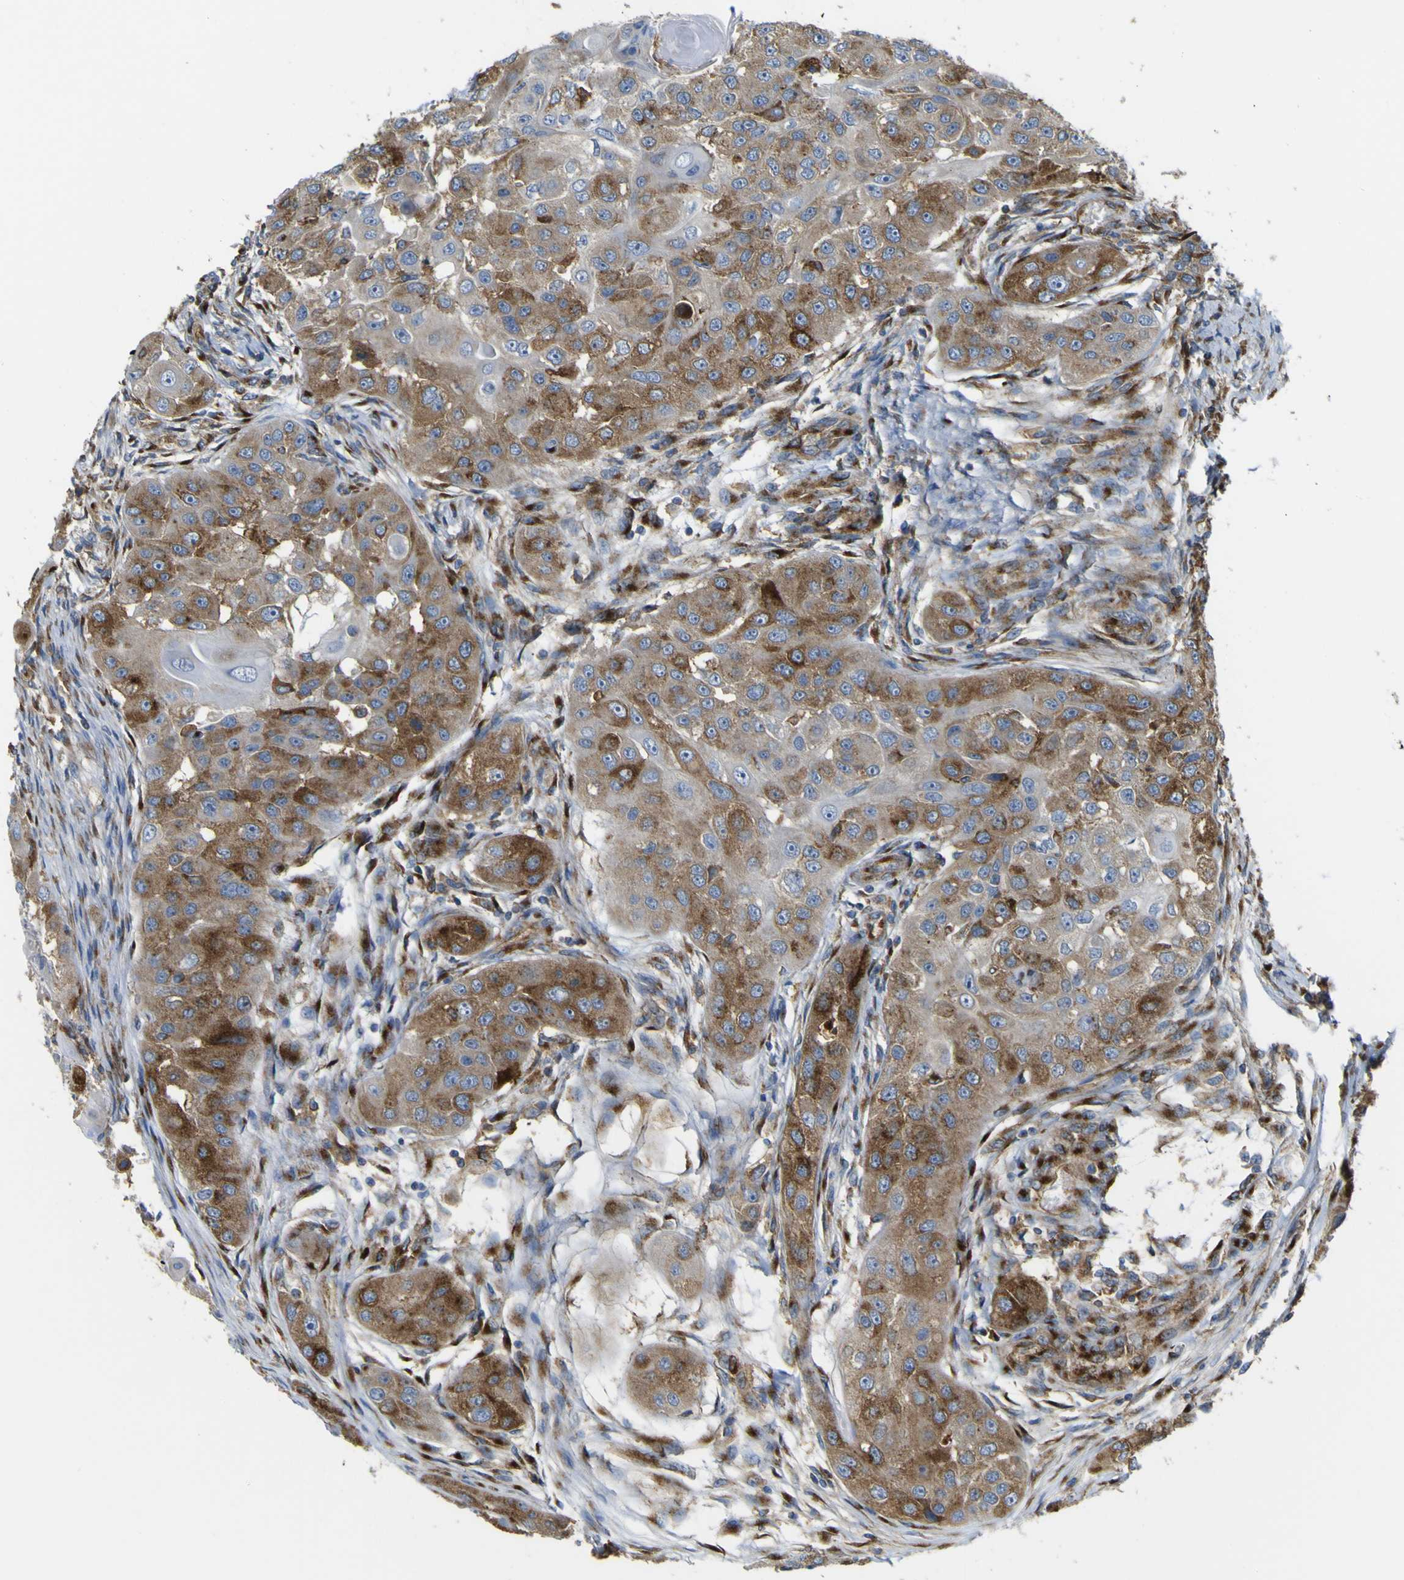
{"staining": {"intensity": "moderate", "quantity": ">75%", "location": "cytoplasmic/membranous"}, "tissue": "head and neck cancer", "cell_type": "Tumor cells", "image_type": "cancer", "snomed": [{"axis": "morphology", "description": "Normal tissue, NOS"}, {"axis": "morphology", "description": "Squamous cell carcinoma, NOS"}, {"axis": "topography", "description": "Skeletal muscle"}, {"axis": "topography", "description": "Head-Neck"}], "caption": "Approximately >75% of tumor cells in human head and neck squamous cell carcinoma display moderate cytoplasmic/membranous protein expression as visualized by brown immunohistochemical staining.", "gene": "IGF2R", "patient": {"sex": "male", "age": 51}}